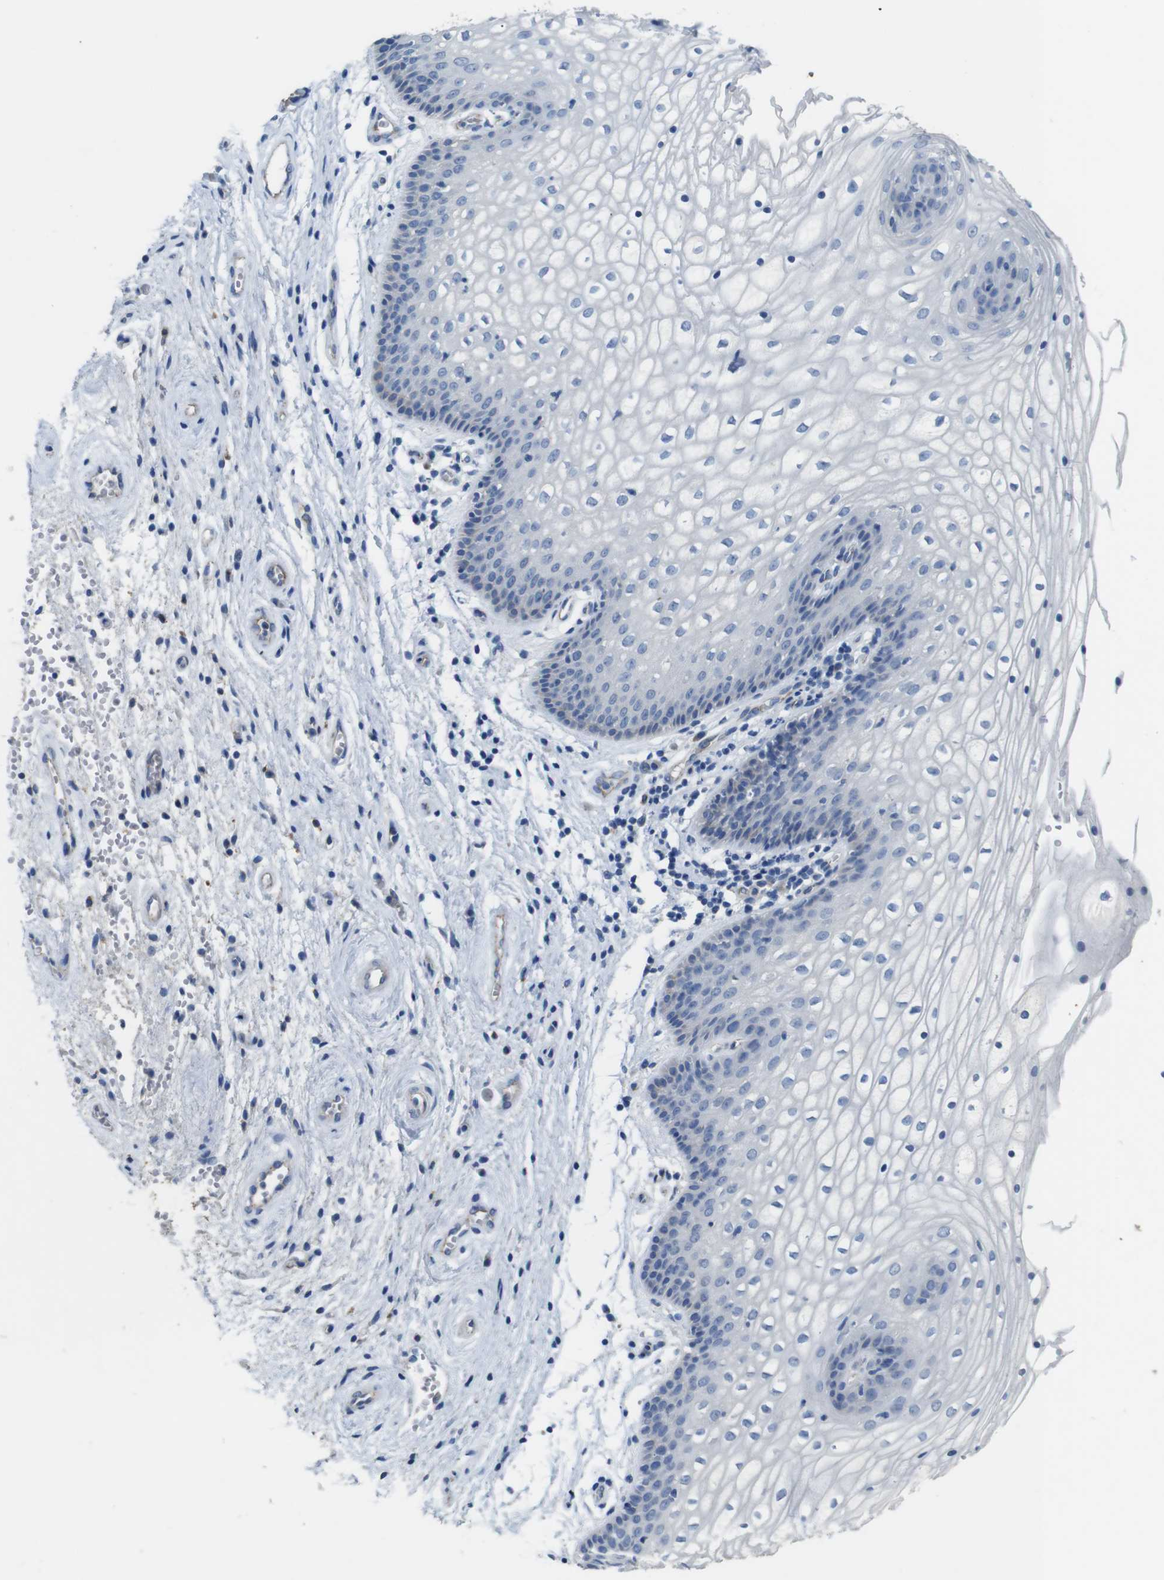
{"staining": {"intensity": "negative", "quantity": "none", "location": "none"}, "tissue": "vagina", "cell_type": "Squamous epithelial cells", "image_type": "normal", "snomed": [{"axis": "morphology", "description": "Normal tissue, NOS"}, {"axis": "topography", "description": "Vagina"}], "caption": "The image shows no significant positivity in squamous epithelial cells of vagina.", "gene": "NHLRC3", "patient": {"sex": "female", "age": 34}}